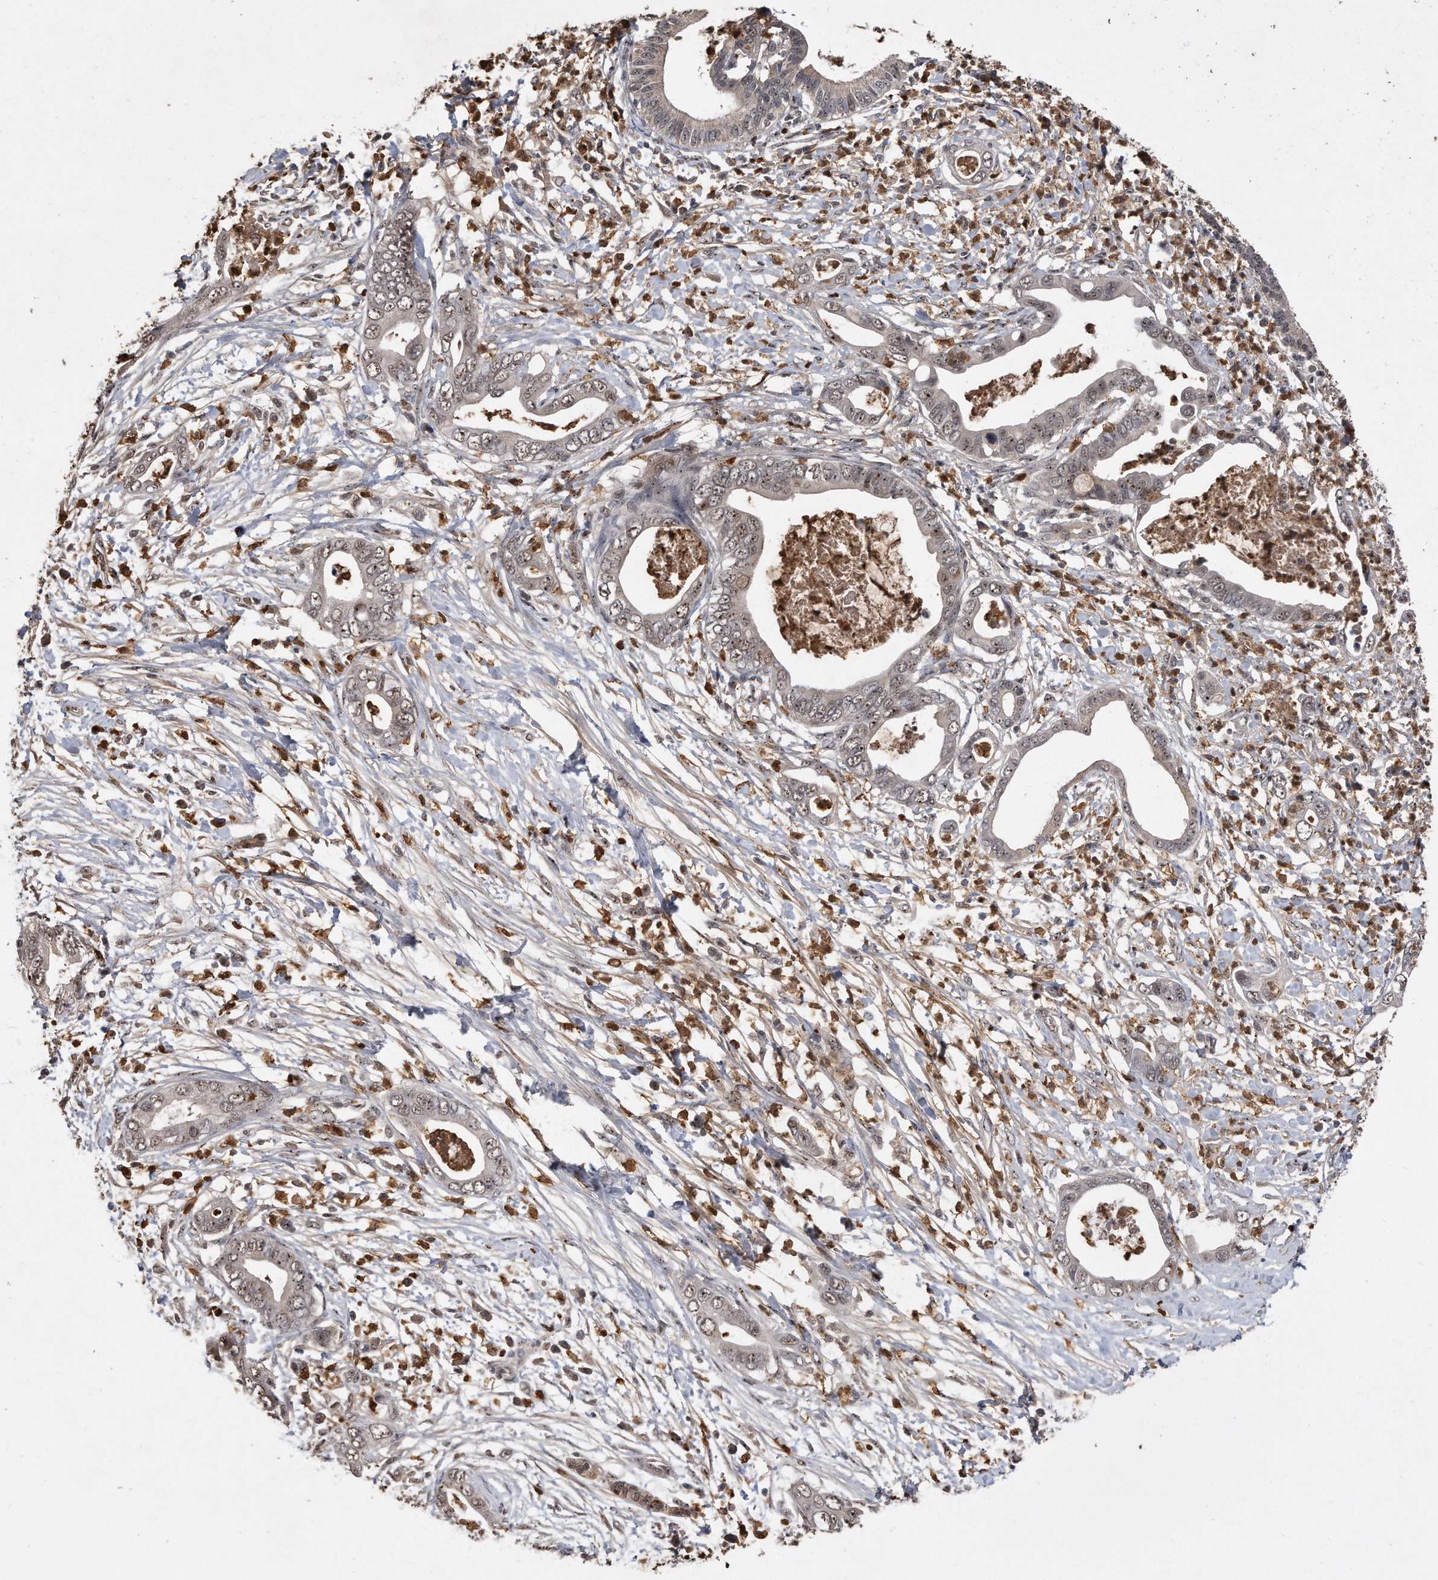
{"staining": {"intensity": "weak", "quantity": ">75%", "location": "cytoplasmic/membranous,nuclear"}, "tissue": "pancreatic cancer", "cell_type": "Tumor cells", "image_type": "cancer", "snomed": [{"axis": "morphology", "description": "Adenocarcinoma, NOS"}, {"axis": "topography", "description": "Pancreas"}], "caption": "Weak cytoplasmic/membranous and nuclear positivity for a protein is identified in approximately >75% of tumor cells of adenocarcinoma (pancreatic) using immunohistochemistry.", "gene": "PELO", "patient": {"sex": "male", "age": 75}}